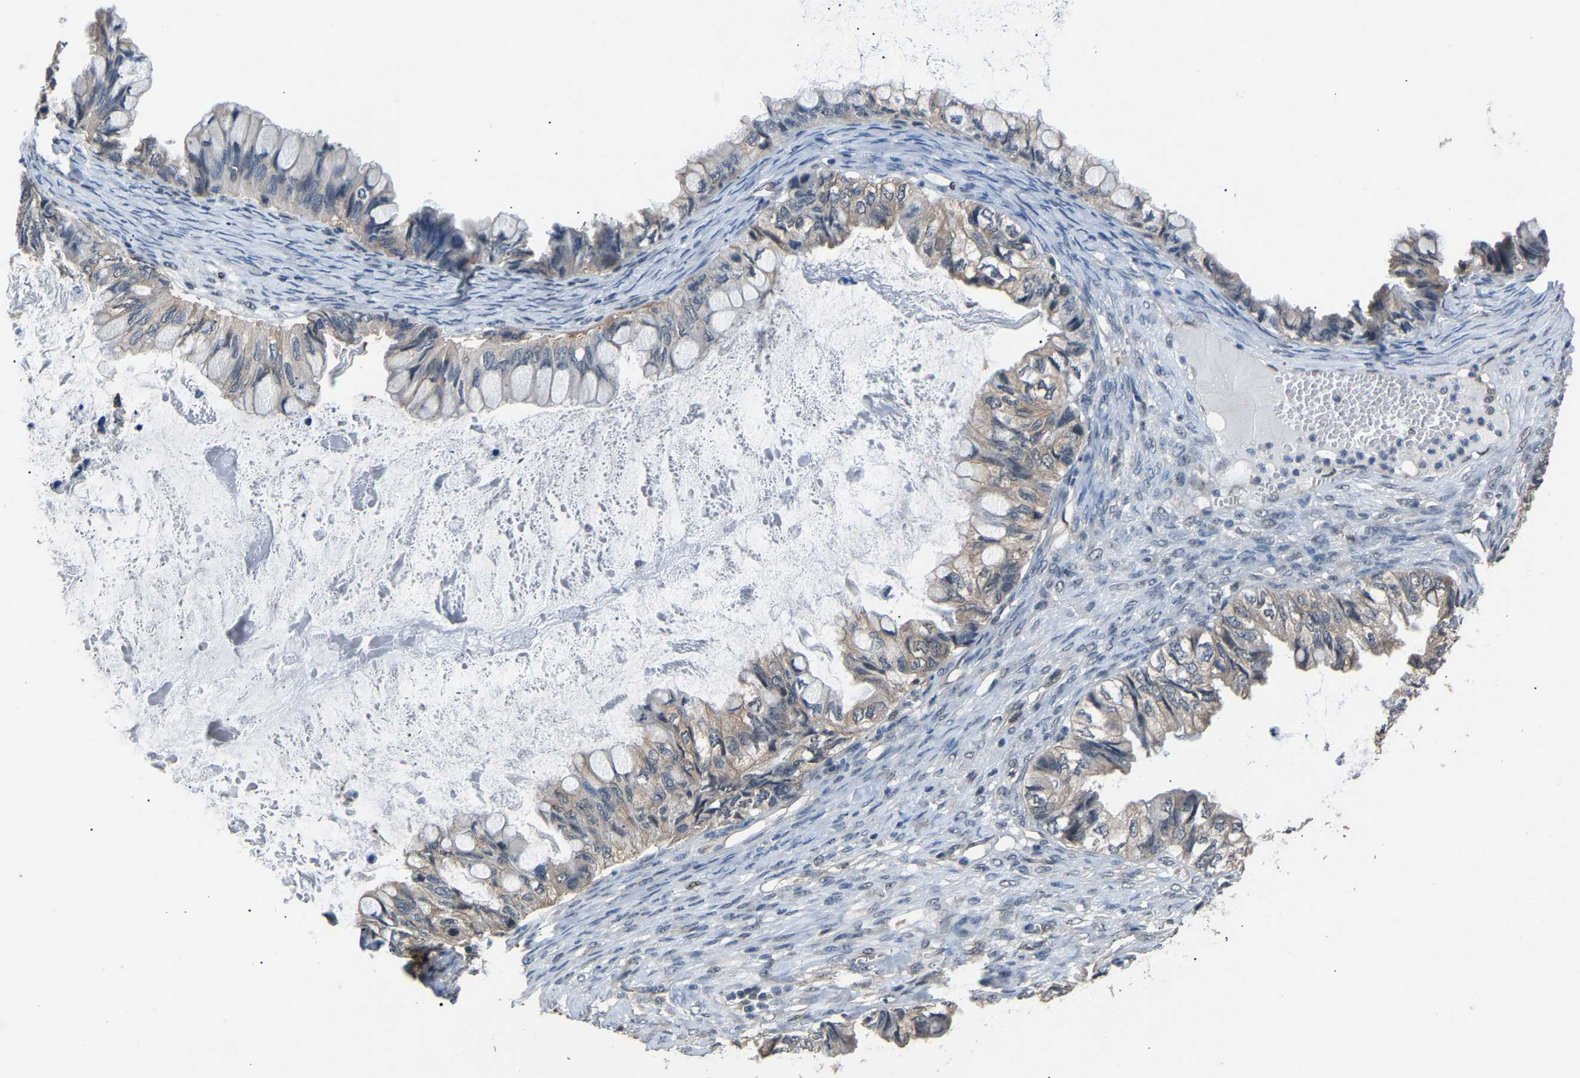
{"staining": {"intensity": "weak", "quantity": "25%-75%", "location": "cytoplasmic/membranous"}, "tissue": "ovarian cancer", "cell_type": "Tumor cells", "image_type": "cancer", "snomed": [{"axis": "morphology", "description": "Cystadenocarcinoma, mucinous, NOS"}, {"axis": "topography", "description": "Ovary"}], "caption": "Ovarian cancer tissue exhibits weak cytoplasmic/membranous positivity in approximately 25%-75% of tumor cells, visualized by immunohistochemistry.", "gene": "ABCC9", "patient": {"sex": "female", "age": 80}}